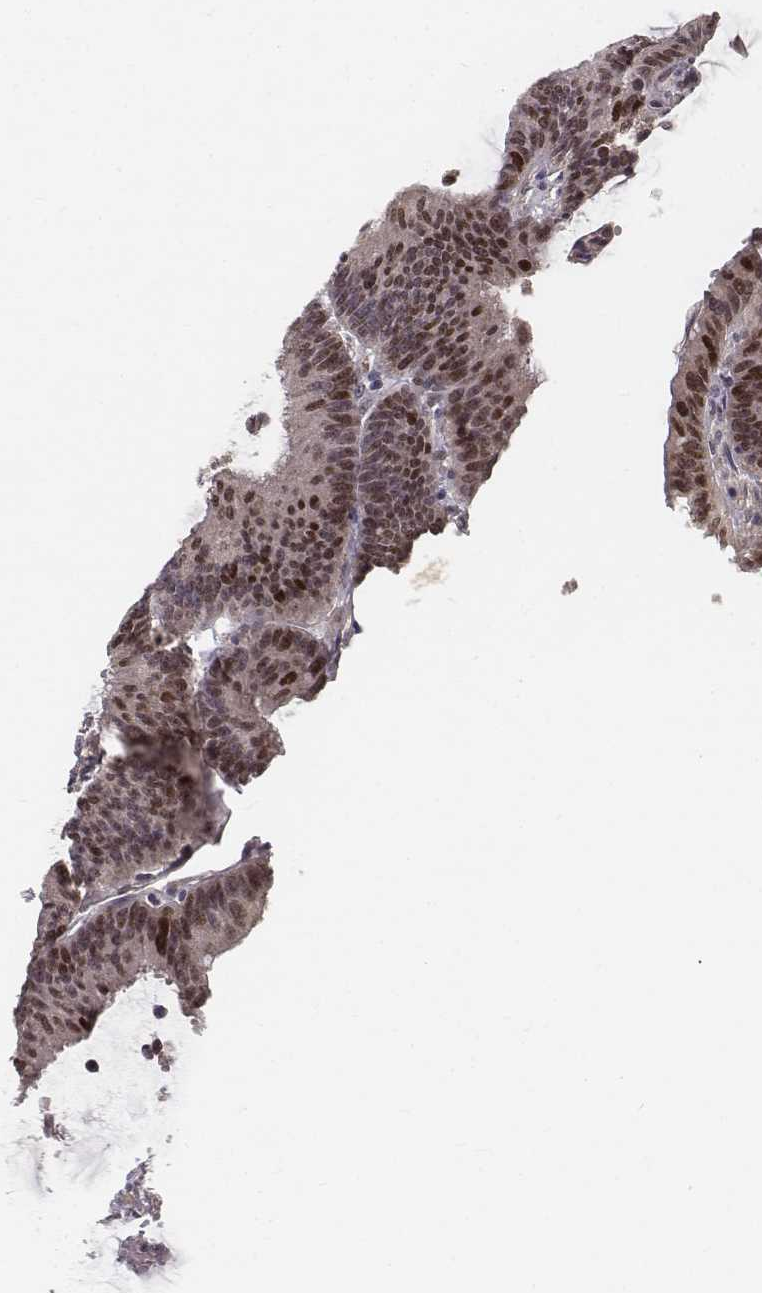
{"staining": {"intensity": "strong", "quantity": ">75%", "location": "nuclear"}, "tissue": "colorectal cancer", "cell_type": "Tumor cells", "image_type": "cancer", "snomed": [{"axis": "morphology", "description": "Adenocarcinoma, NOS"}, {"axis": "topography", "description": "Colon"}], "caption": "Immunohistochemical staining of human colorectal cancer (adenocarcinoma) shows high levels of strong nuclear protein staining in about >75% of tumor cells.", "gene": "FANCD2", "patient": {"sex": "female", "age": 78}}